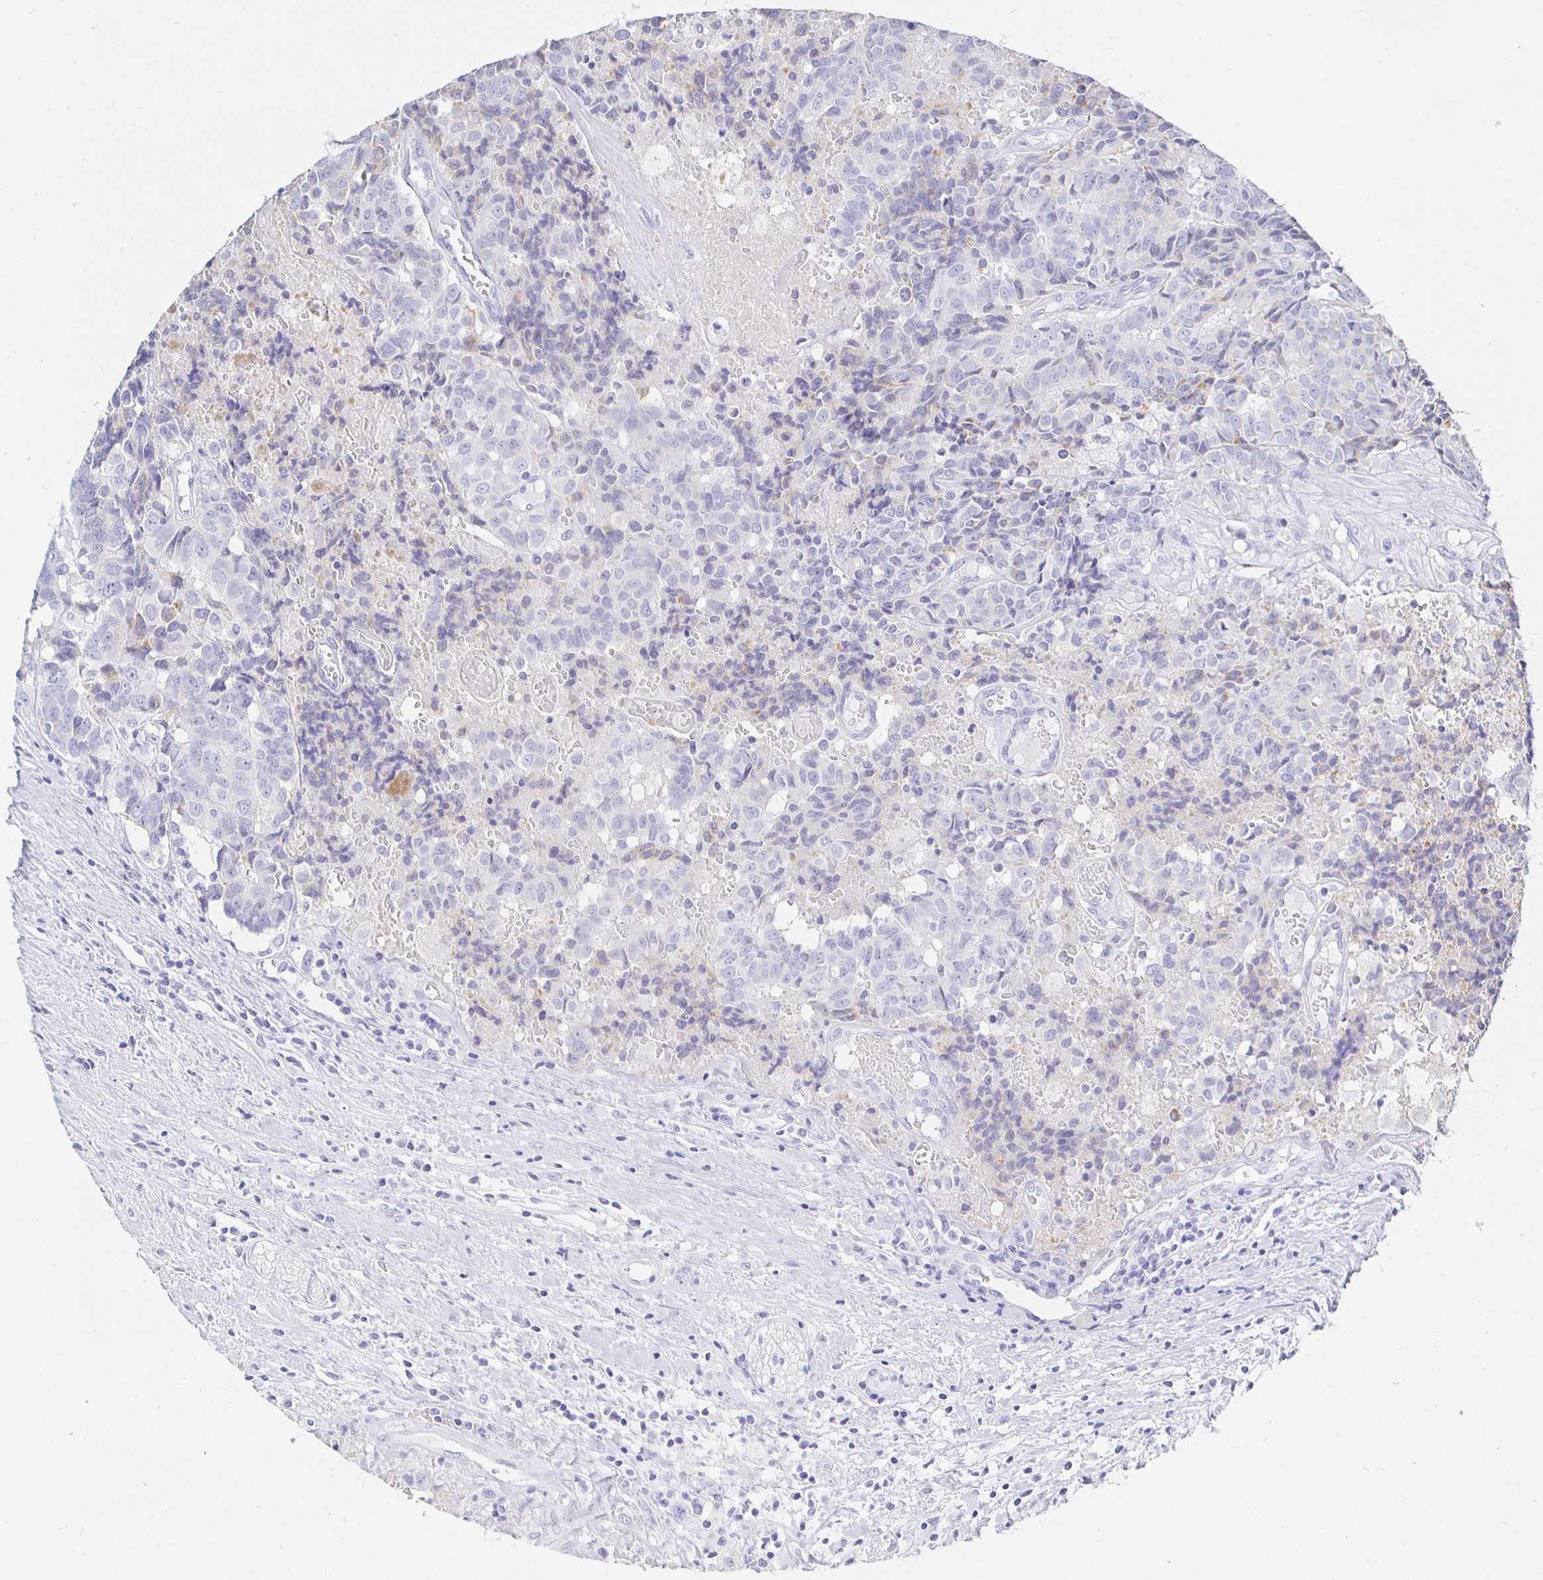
{"staining": {"intensity": "negative", "quantity": "none", "location": "none"}, "tissue": "prostate cancer", "cell_type": "Tumor cells", "image_type": "cancer", "snomed": [{"axis": "morphology", "description": "Adenocarcinoma, High grade"}, {"axis": "topography", "description": "Prostate and seminal vesicle, NOS"}], "caption": "A micrograph of human prostate cancer is negative for staining in tumor cells. Brightfield microscopy of immunohistochemistry stained with DAB (brown) and hematoxylin (blue), captured at high magnification.", "gene": "CR2", "patient": {"sex": "male", "age": 60}}